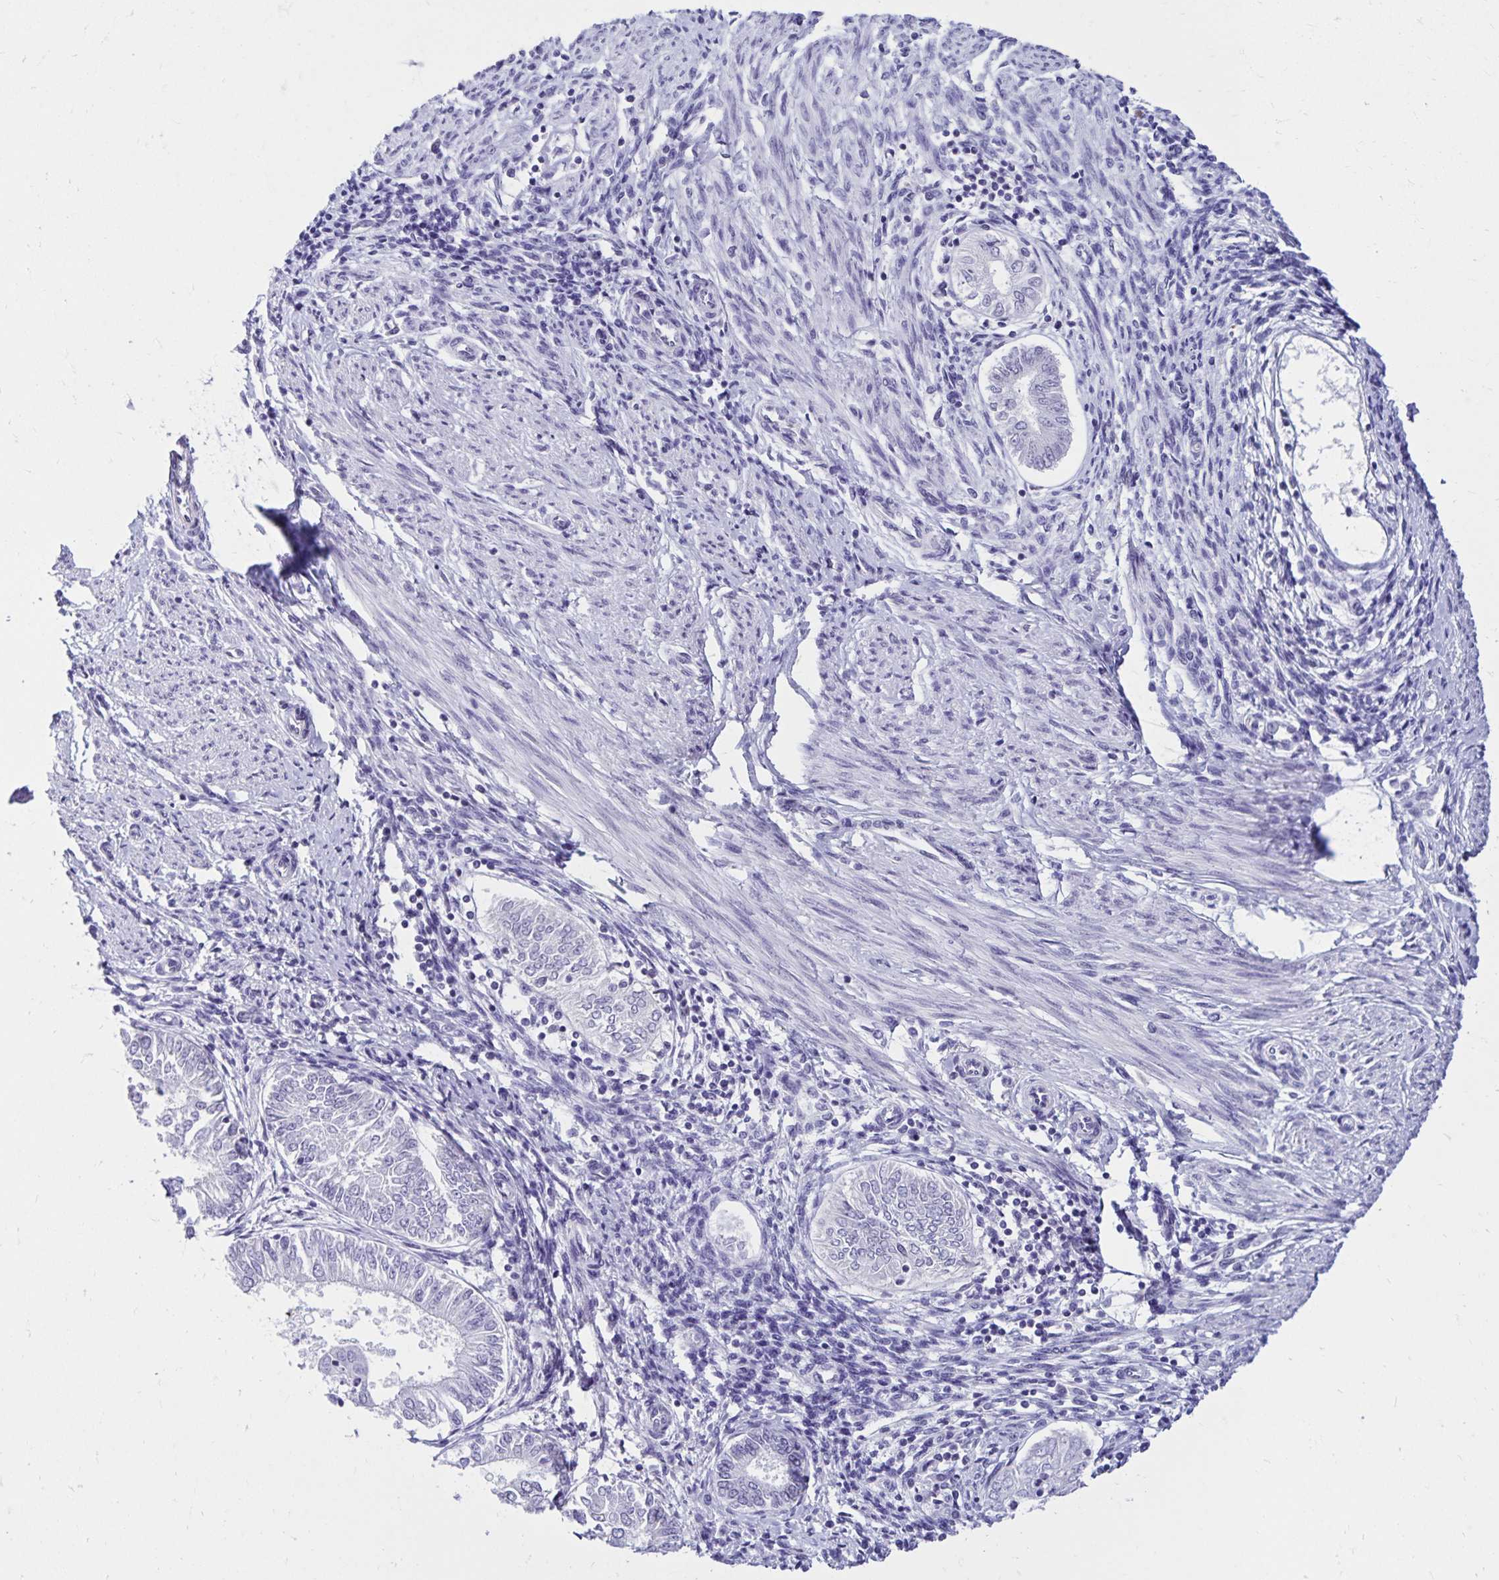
{"staining": {"intensity": "negative", "quantity": "none", "location": "none"}, "tissue": "endometrial cancer", "cell_type": "Tumor cells", "image_type": "cancer", "snomed": [{"axis": "morphology", "description": "Adenocarcinoma, NOS"}, {"axis": "topography", "description": "Endometrium"}], "caption": "An IHC histopathology image of endometrial cancer is shown. There is no staining in tumor cells of endometrial cancer.", "gene": "FAM166C", "patient": {"sex": "female", "age": 68}}